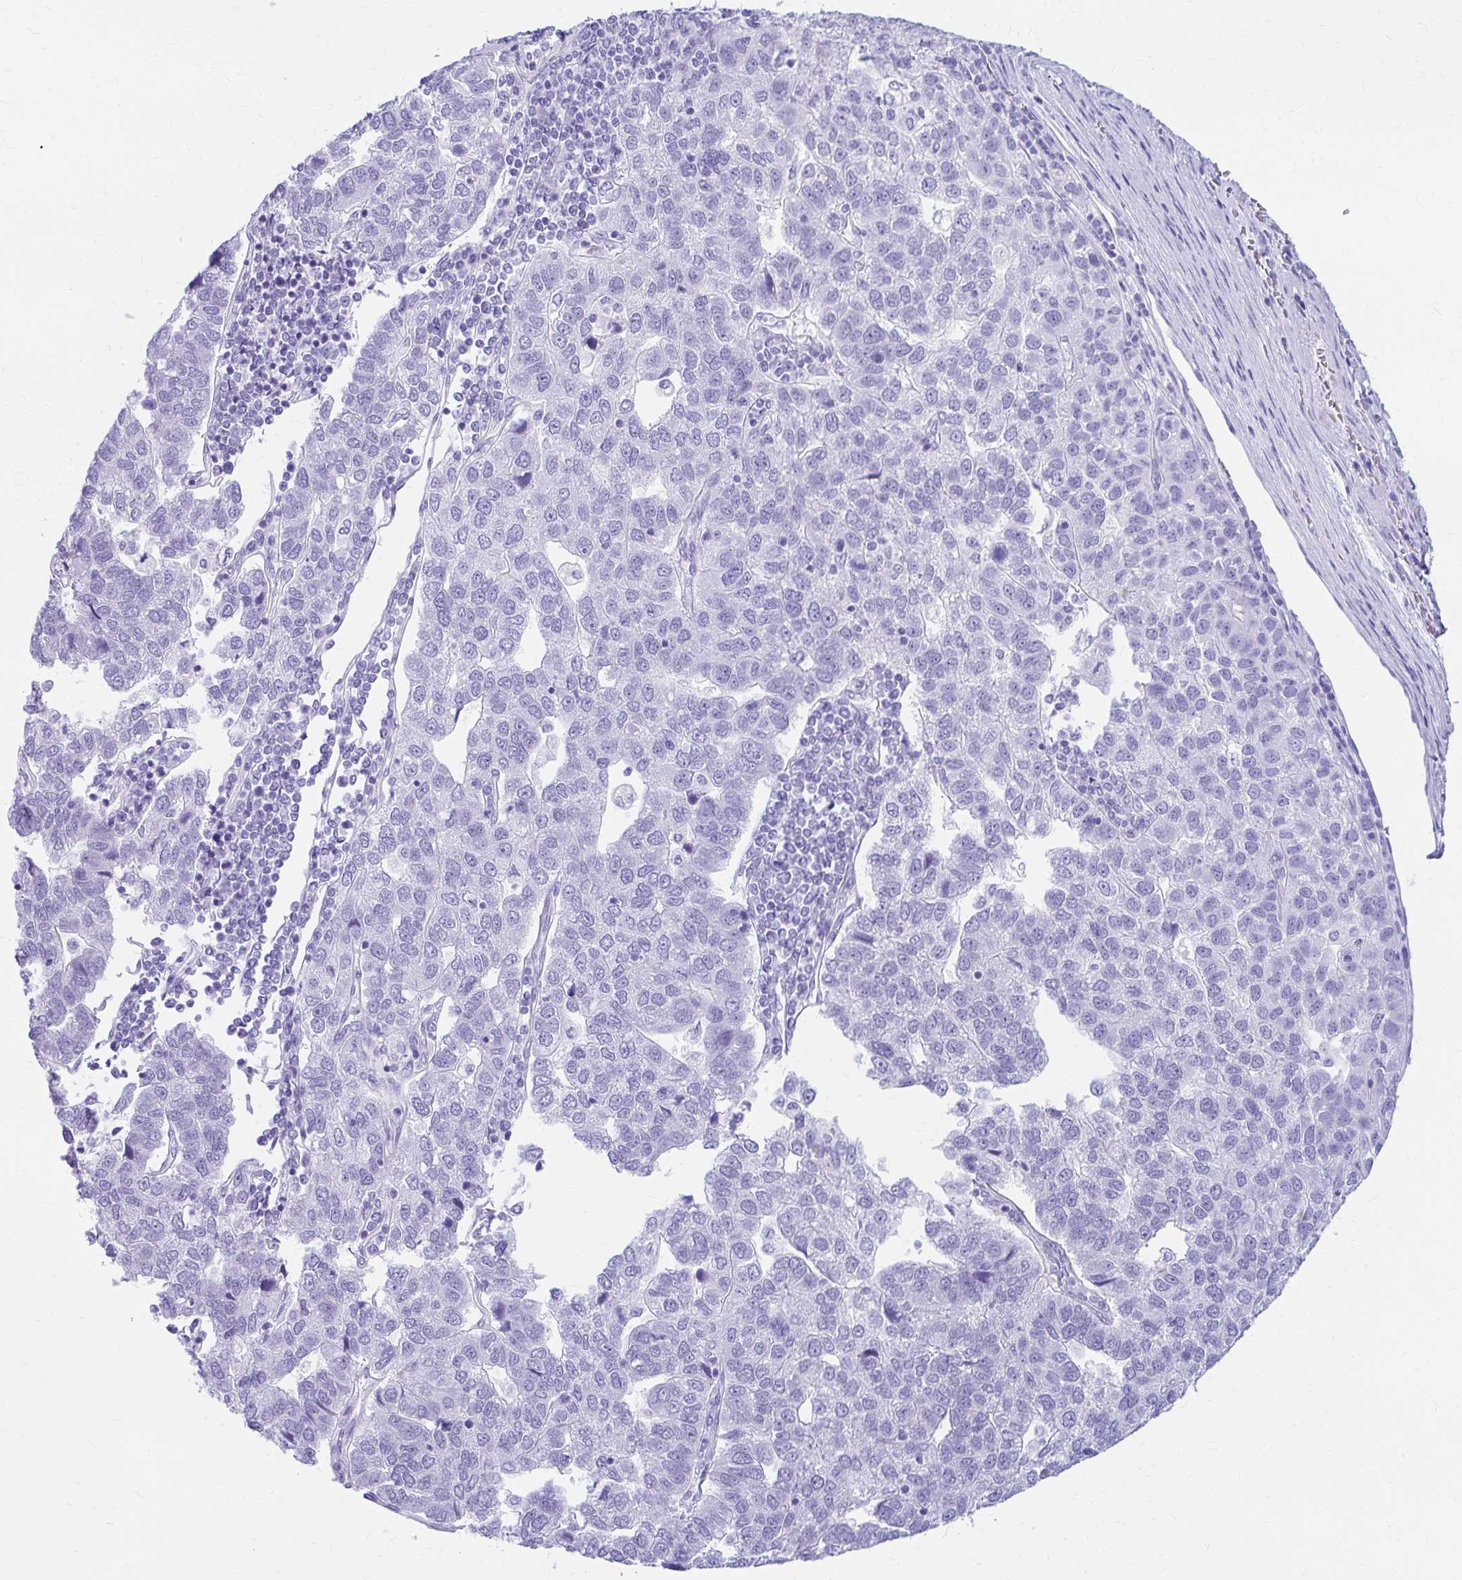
{"staining": {"intensity": "negative", "quantity": "none", "location": "none"}, "tissue": "pancreatic cancer", "cell_type": "Tumor cells", "image_type": "cancer", "snomed": [{"axis": "morphology", "description": "Adenocarcinoma, NOS"}, {"axis": "topography", "description": "Pancreas"}], "caption": "This is an immunohistochemistry histopathology image of human pancreatic cancer. There is no positivity in tumor cells.", "gene": "NSG2", "patient": {"sex": "female", "age": 61}}